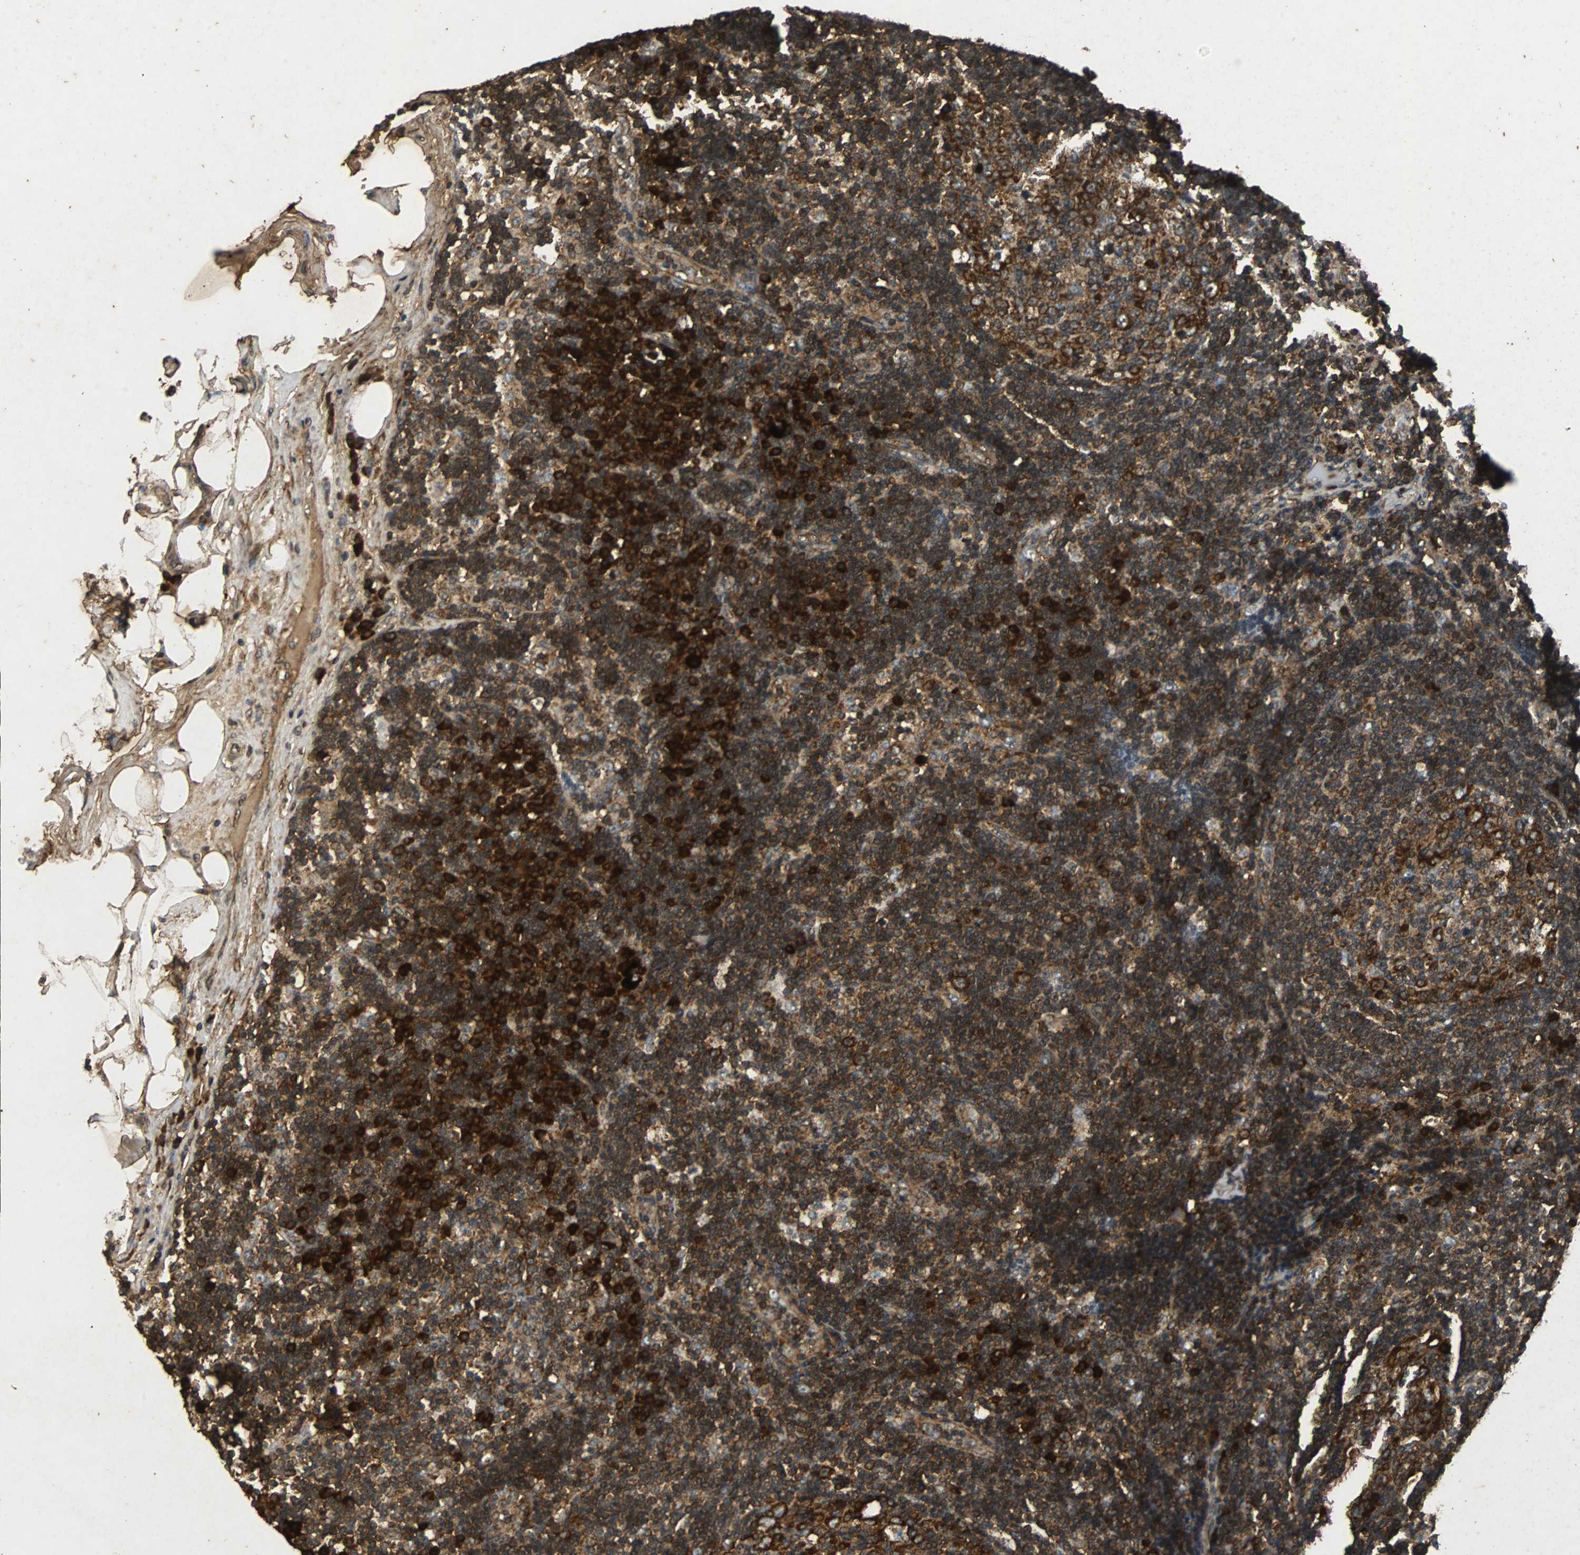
{"staining": {"intensity": "strong", "quantity": ">75%", "location": "cytoplasmic/membranous"}, "tissue": "lymph node", "cell_type": "Germinal center cells", "image_type": "normal", "snomed": [{"axis": "morphology", "description": "Normal tissue, NOS"}, {"axis": "morphology", "description": "Squamous cell carcinoma, metastatic, NOS"}, {"axis": "topography", "description": "Lymph node"}], "caption": "High-magnification brightfield microscopy of unremarkable lymph node stained with DAB (brown) and counterstained with hematoxylin (blue). germinal center cells exhibit strong cytoplasmic/membranous positivity is present in about>75% of cells.", "gene": "NAA10", "patient": {"sex": "female", "age": 53}}